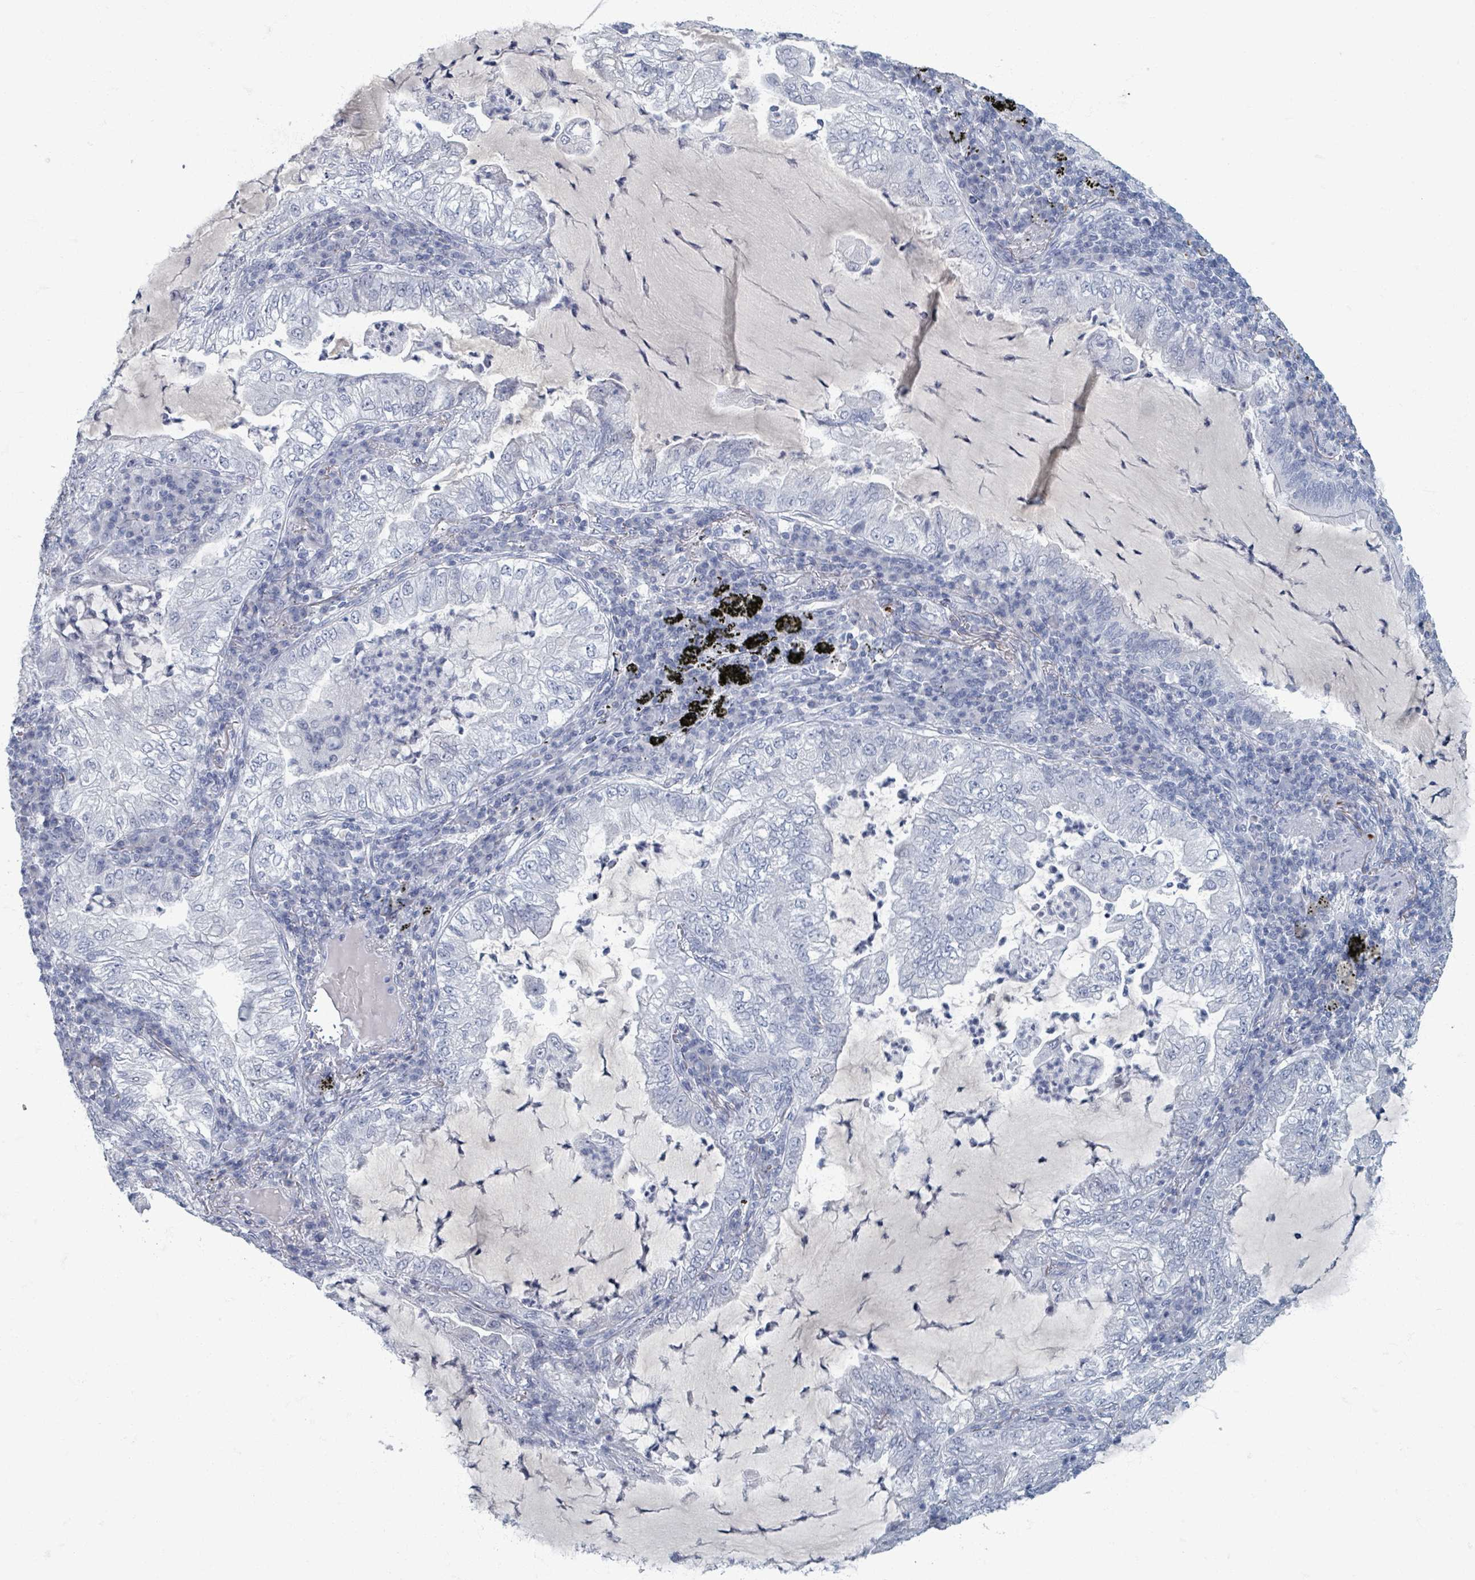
{"staining": {"intensity": "negative", "quantity": "none", "location": "none"}, "tissue": "lung cancer", "cell_type": "Tumor cells", "image_type": "cancer", "snomed": [{"axis": "morphology", "description": "Adenocarcinoma, NOS"}, {"axis": "topography", "description": "Lung"}], "caption": "The image shows no staining of tumor cells in adenocarcinoma (lung). (IHC, brightfield microscopy, high magnification).", "gene": "TAS2R1", "patient": {"sex": "female", "age": 73}}